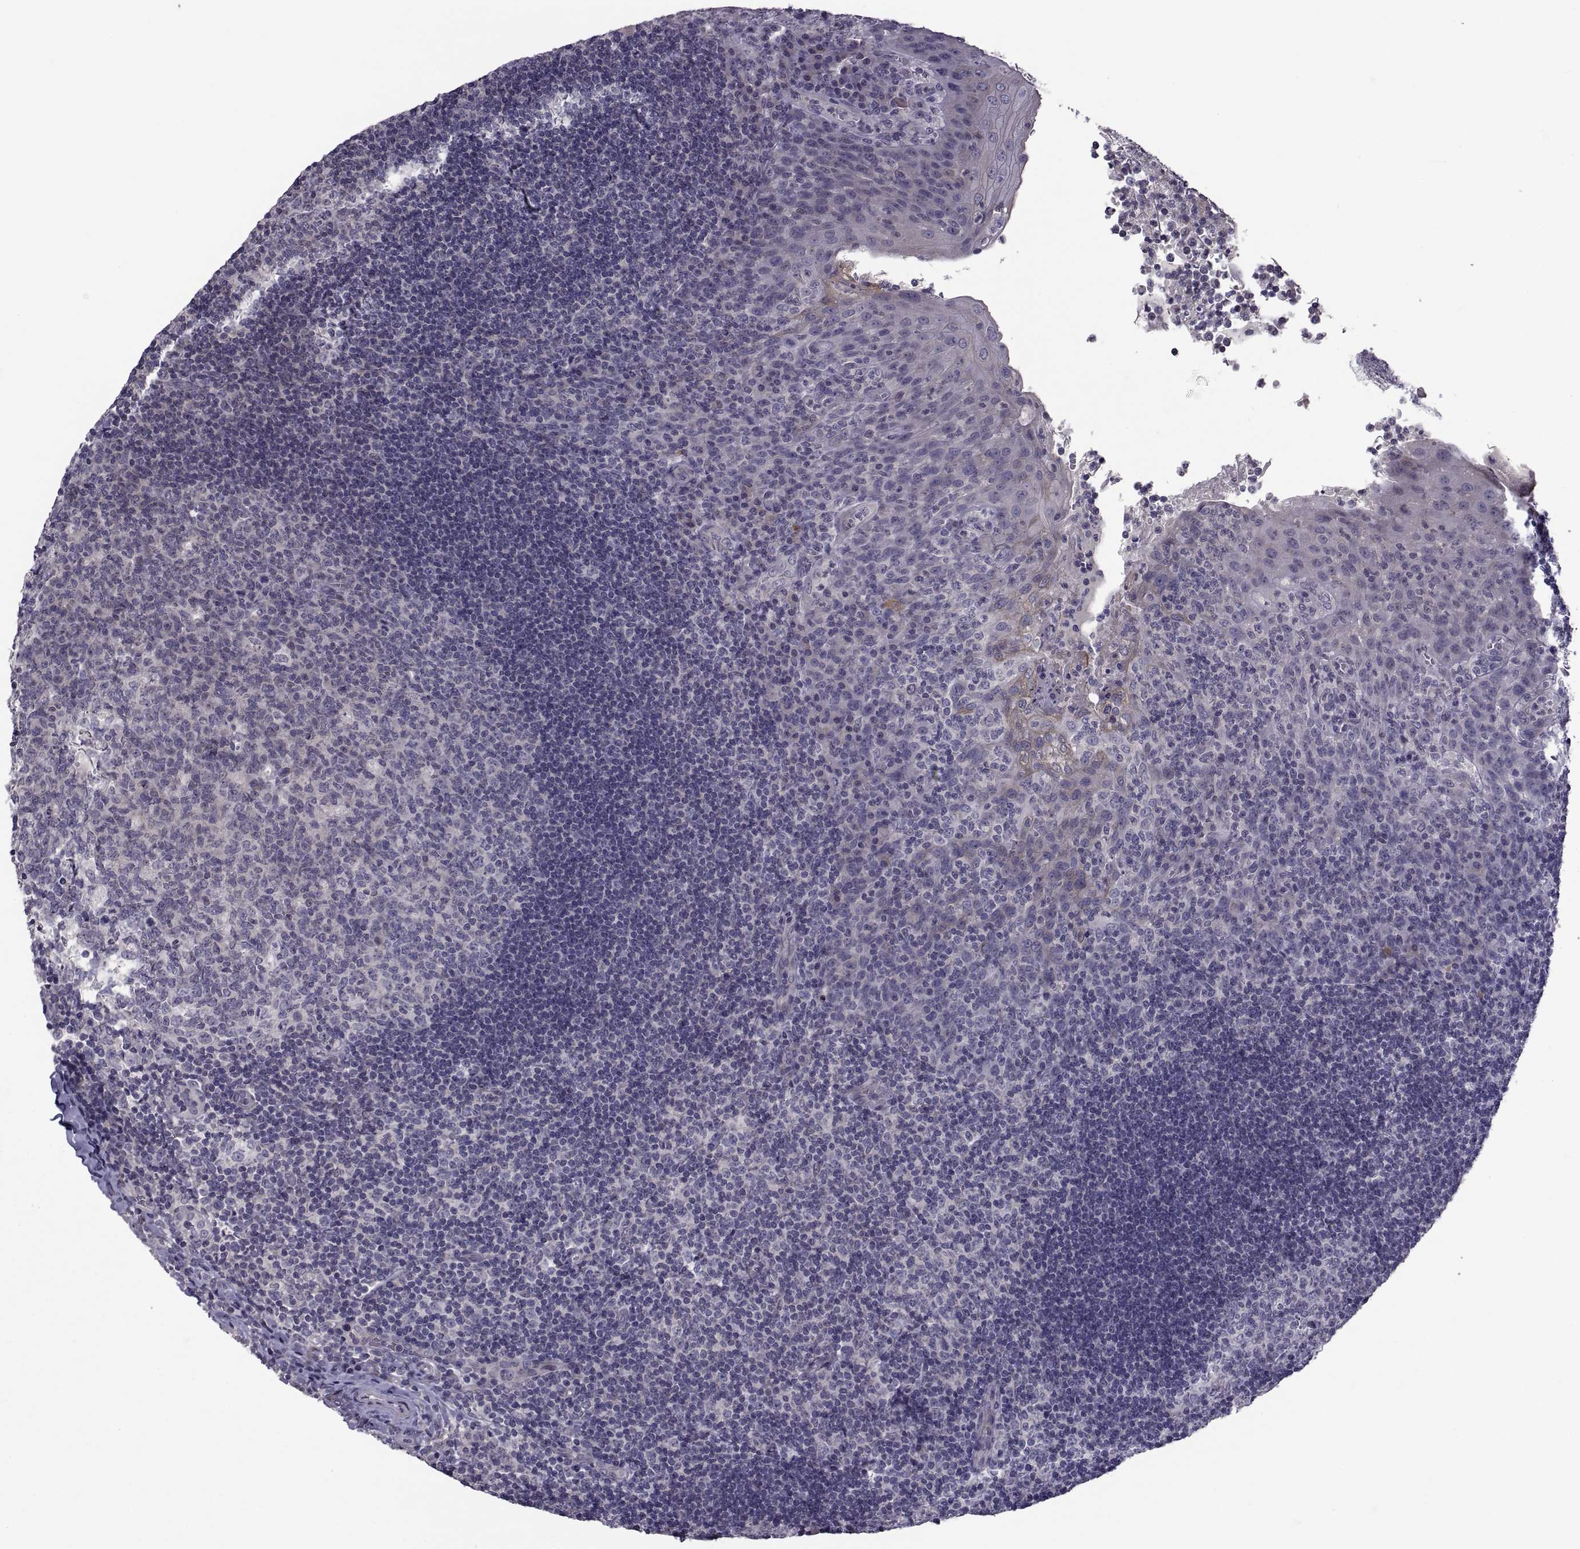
{"staining": {"intensity": "negative", "quantity": "none", "location": "none"}, "tissue": "tonsil", "cell_type": "Germinal center cells", "image_type": "normal", "snomed": [{"axis": "morphology", "description": "Normal tissue, NOS"}, {"axis": "topography", "description": "Tonsil"}], "caption": "A high-resolution micrograph shows IHC staining of unremarkable tonsil, which displays no significant positivity in germinal center cells.", "gene": "NPTX2", "patient": {"sex": "male", "age": 17}}